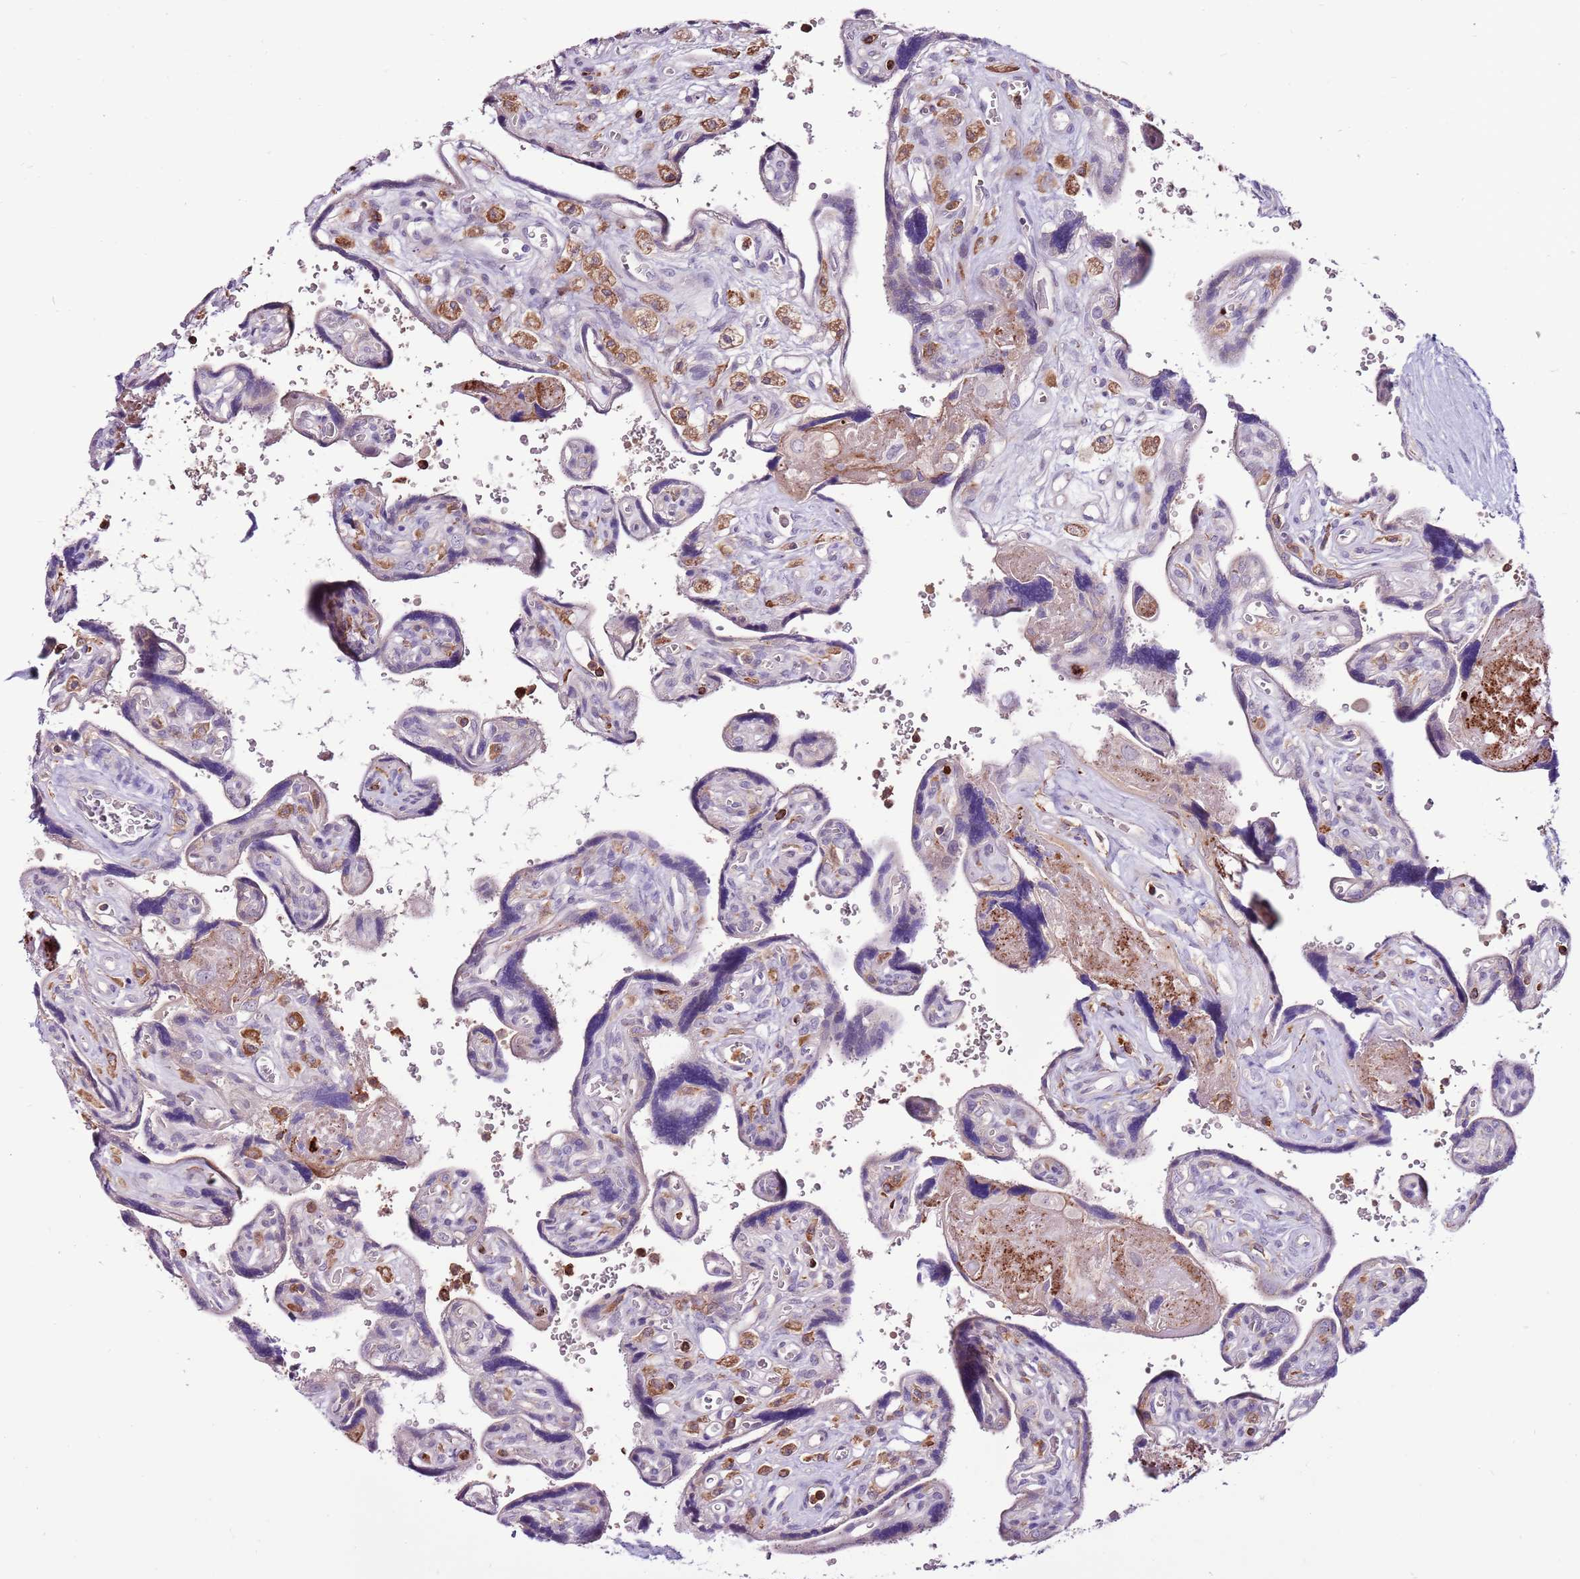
{"staining": {"intensity": "moderate", "quantity": "25%-75%", "location": "cytoplasmic/membranous"}, "tissue": "placenta", "cell_type": "Trophoblastic cells", "image_type": "normal", "snomed": [{"axis": "morphology", "description": "Normal tissue, NOS"}, {"axis": "topography", "description": "Placenta"}], "caption": "Immunohistochemistry (IHC) photomicrograph of normal human placenta stained for a protein (brown), which displays medium levels of moderate cytoplasmic/membranous staining in approximately 25%-75% of trophoblastic cells.", "gene": "ZSWIM1", "patient": {"sex": "female", "age": 39}}